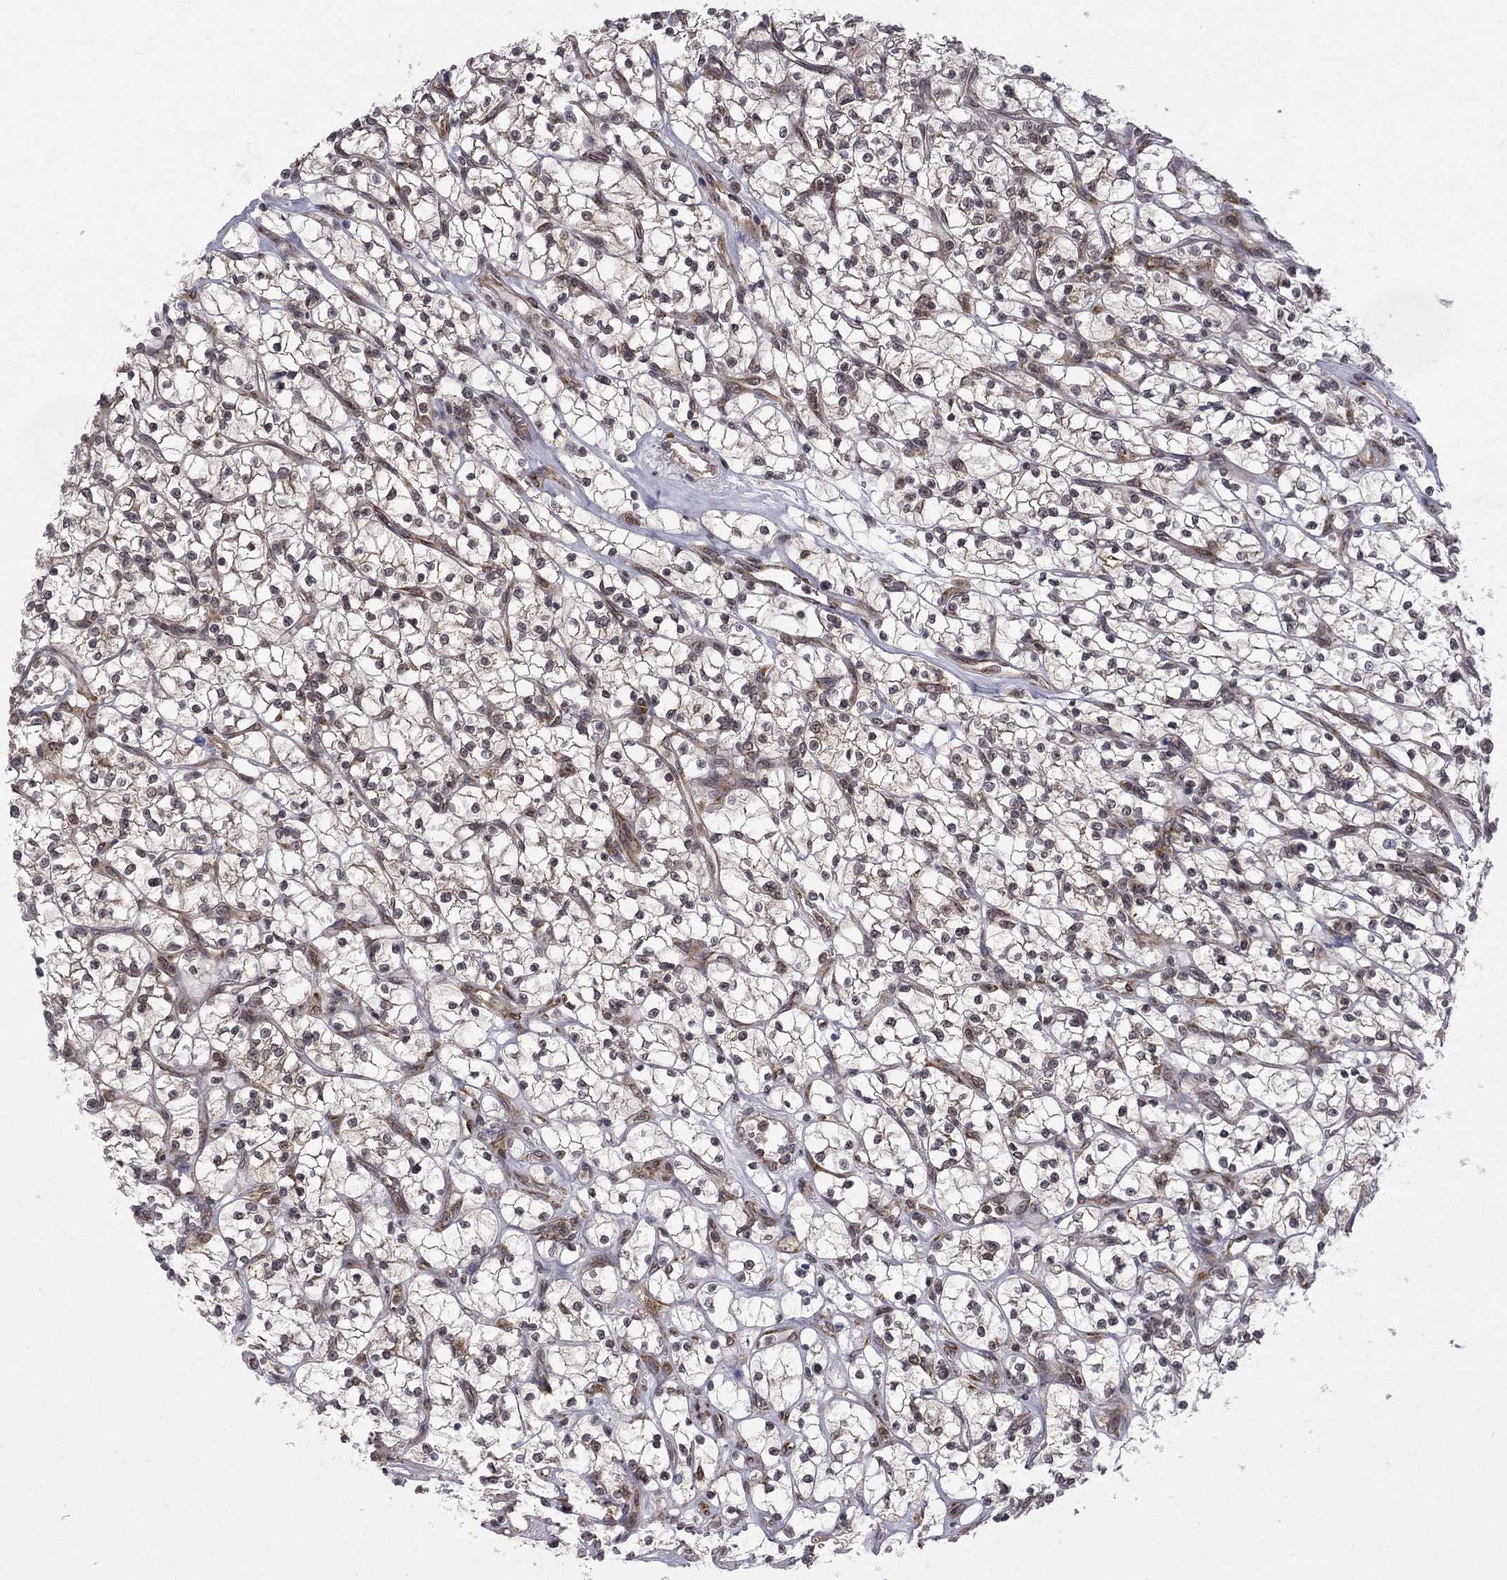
{"staining": {"intensity": "moderate", "quantity": ">75%", "location": "cytoplasmic/membranous"}, "tissue": "renal cancer", "cell_type": "Tumor cells", "image_type": "cancer", "snomed": [{"axis": "morphology", "description": "Adenocarcinoma, NOS"}, {"axis": "topography", "description": "Kidney"}], "caption": "Human adenocarcinoma (renal) stained with a brown dye shows moderate cytoplasmic/membranous positive staining in approximately >75% of tumor cells.", "gene": "NAA50", "patient": {"sex": "female", "age": 64}}